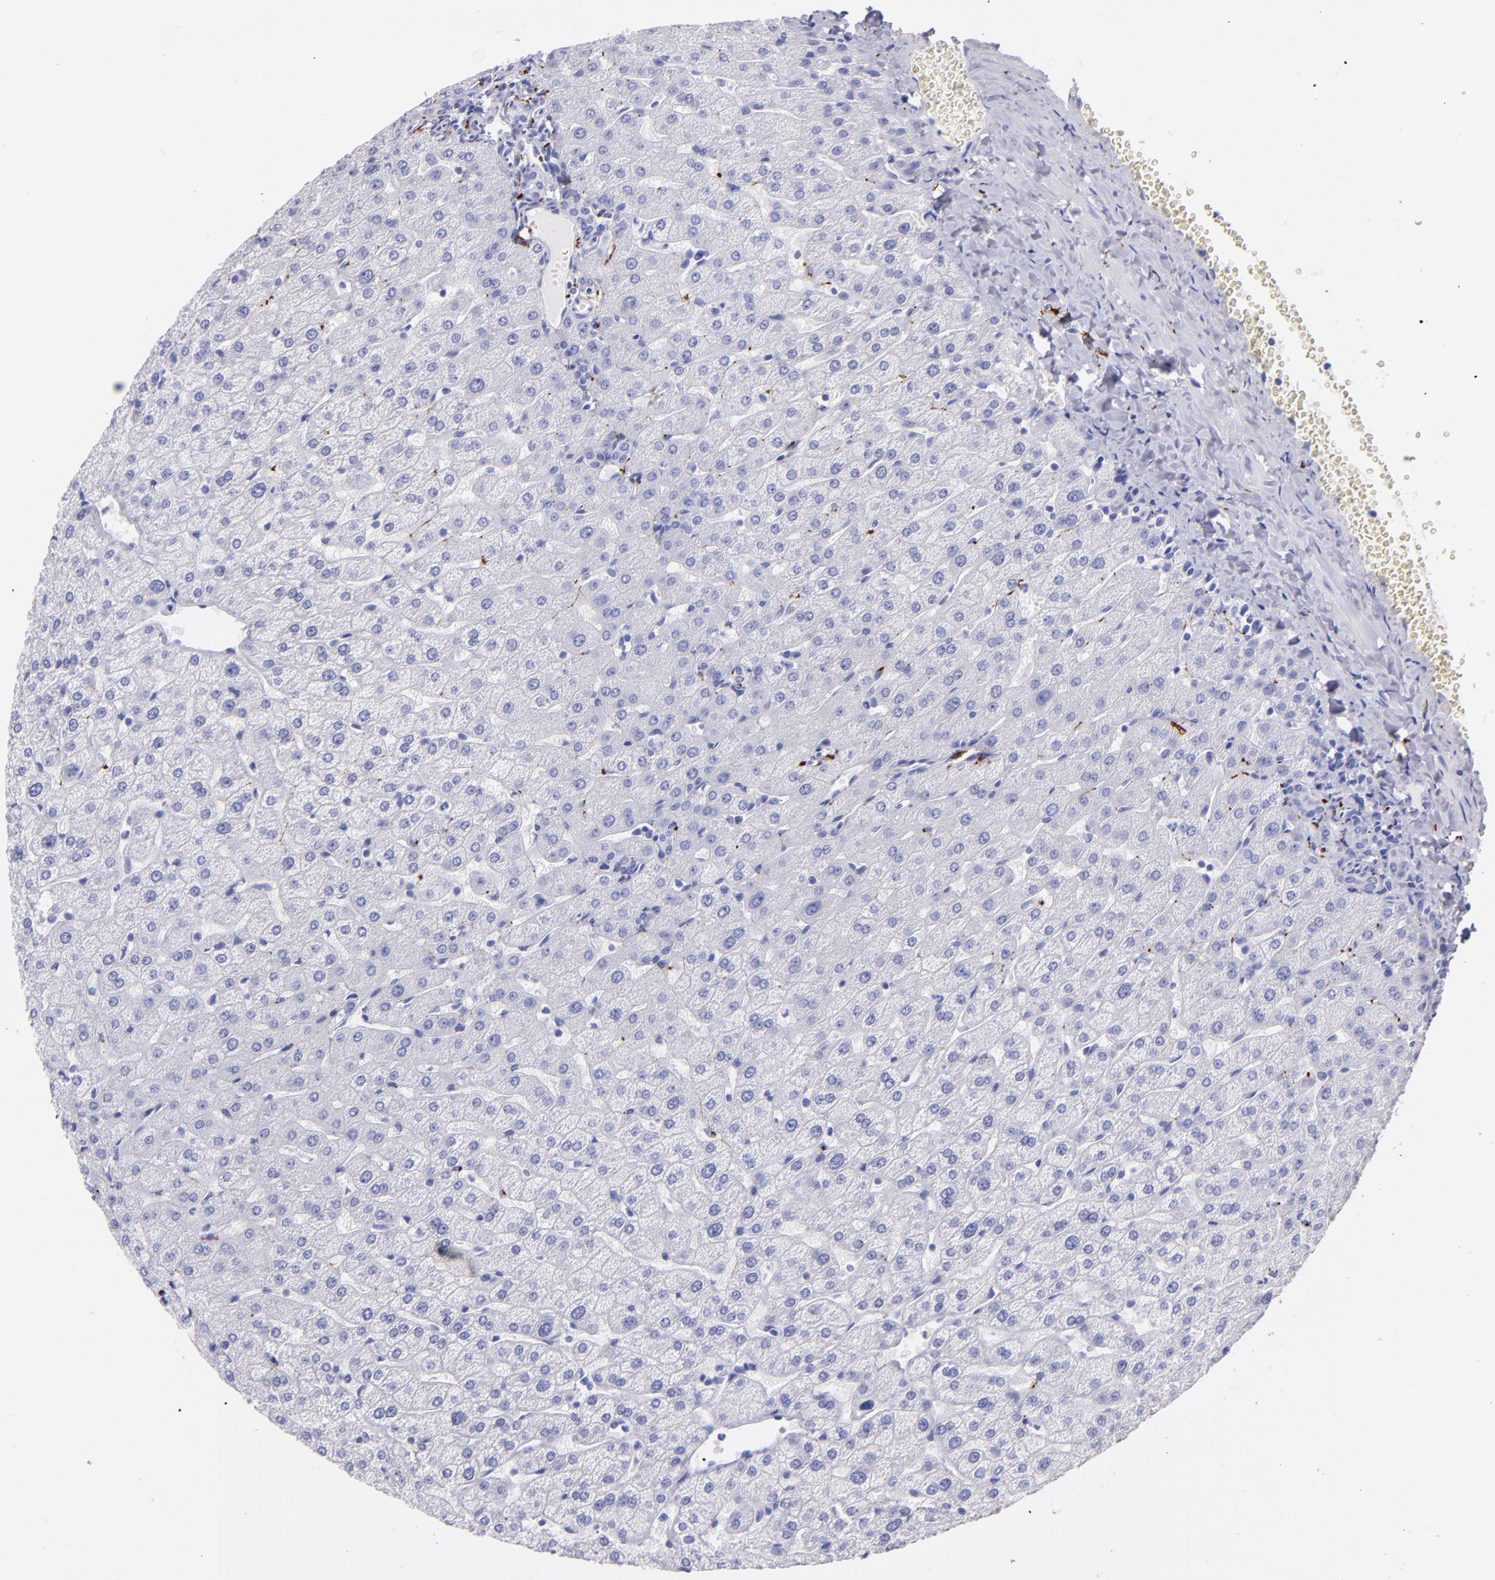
{"staining": {"intensity": "negative", "quantity": "none", "location": "none"}, "tissue": "liver", "cell_type": "Cholangiocytes", "image_type": "normal", "snomed": [{"axis": "morphology", "description": "Normal tissue, NOS"}, {"axis": "morphology", "description": "Fibrosis, NOS"}, {"axis": "topography", "description": "Liver"}], "caption": "This is an immunohistochemistry (IHC) photomicrograph of unremarkable human liver. There is no expression in cholangiocytes.", "gene": "UCHL1", "patient": {"sex": "female", "age": 29}}